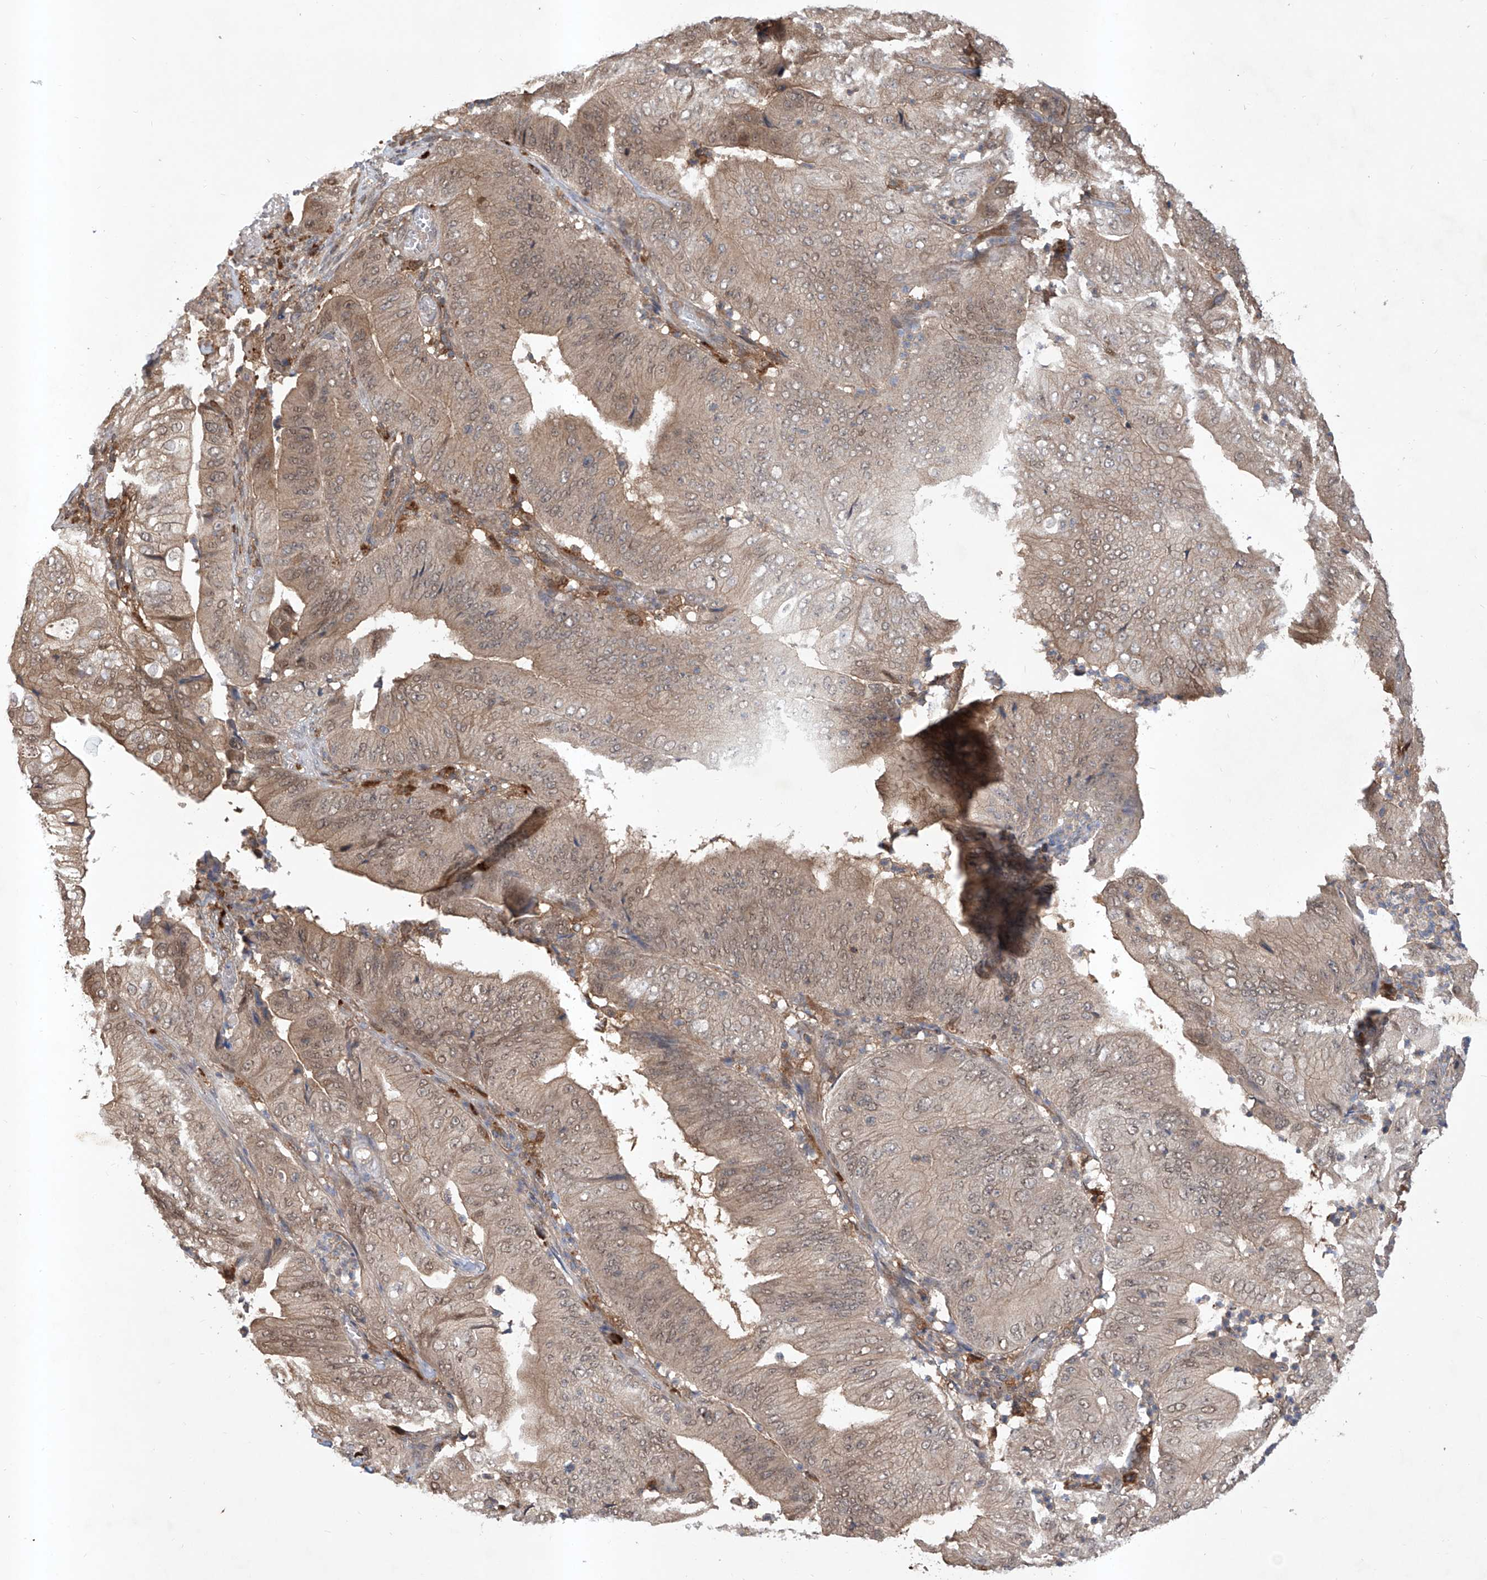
{"staining": {"intensity": "weak", "quantity": ">75%", "location": "cytoplasmic/membranous,nuclear"}, "tissue": "pancreatic cancer", "cell_type": "Tumor cells", "image_type": "cancer", "snomed": [{"axis": "morphology", "description": "Adenocarcinoma, NOS"}, {"axis": "topography", "description": "Pancreas"}], "caption": "Protein expression analysis of human pancreatic cancer (adenocarcinoma) reveals weak cytoplasmic/membranous and nuclear positivity in about >75% of tumor cells.", "gene": "HOXC8", "patient": {"sex": "female", "age": 77}}